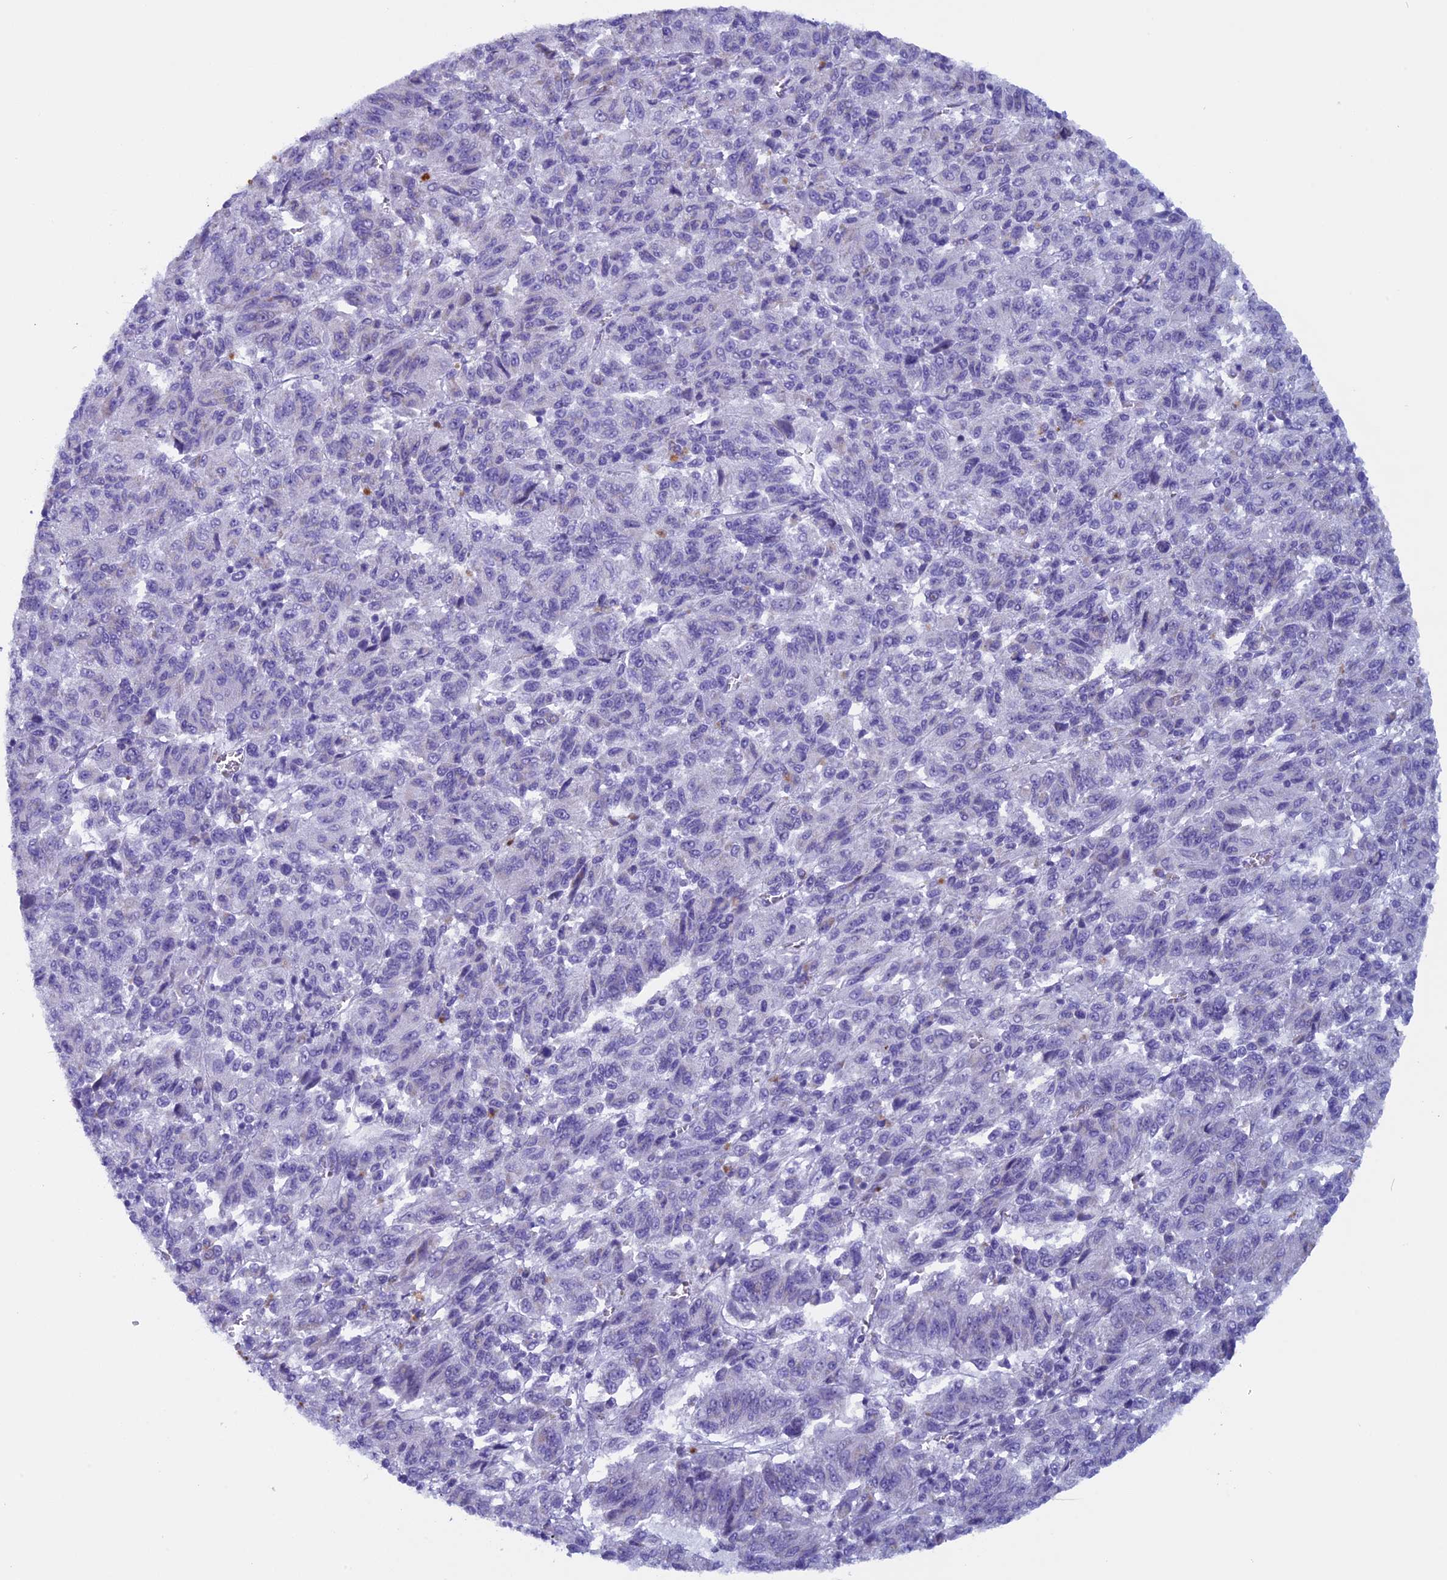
{"staining": {"intensity": "negative", "quantity": "none", "location": "none"}, "tissue": "melanoma", "cell_type": "Tumor cells", "image_type": "cancer", "snomed": [{"axis": "morphology", "description": "Malignant melanoma, Metastatic site"}, {"axis": "topography", "description": "Lung"}], "caption": "A photomicrograph of malignant melanoma (metastatic site) stained for a protein exhibits no brown staining in tumor cells.", "gene": "ZNF563", "patient": {"sex": "male", "age": 64}}